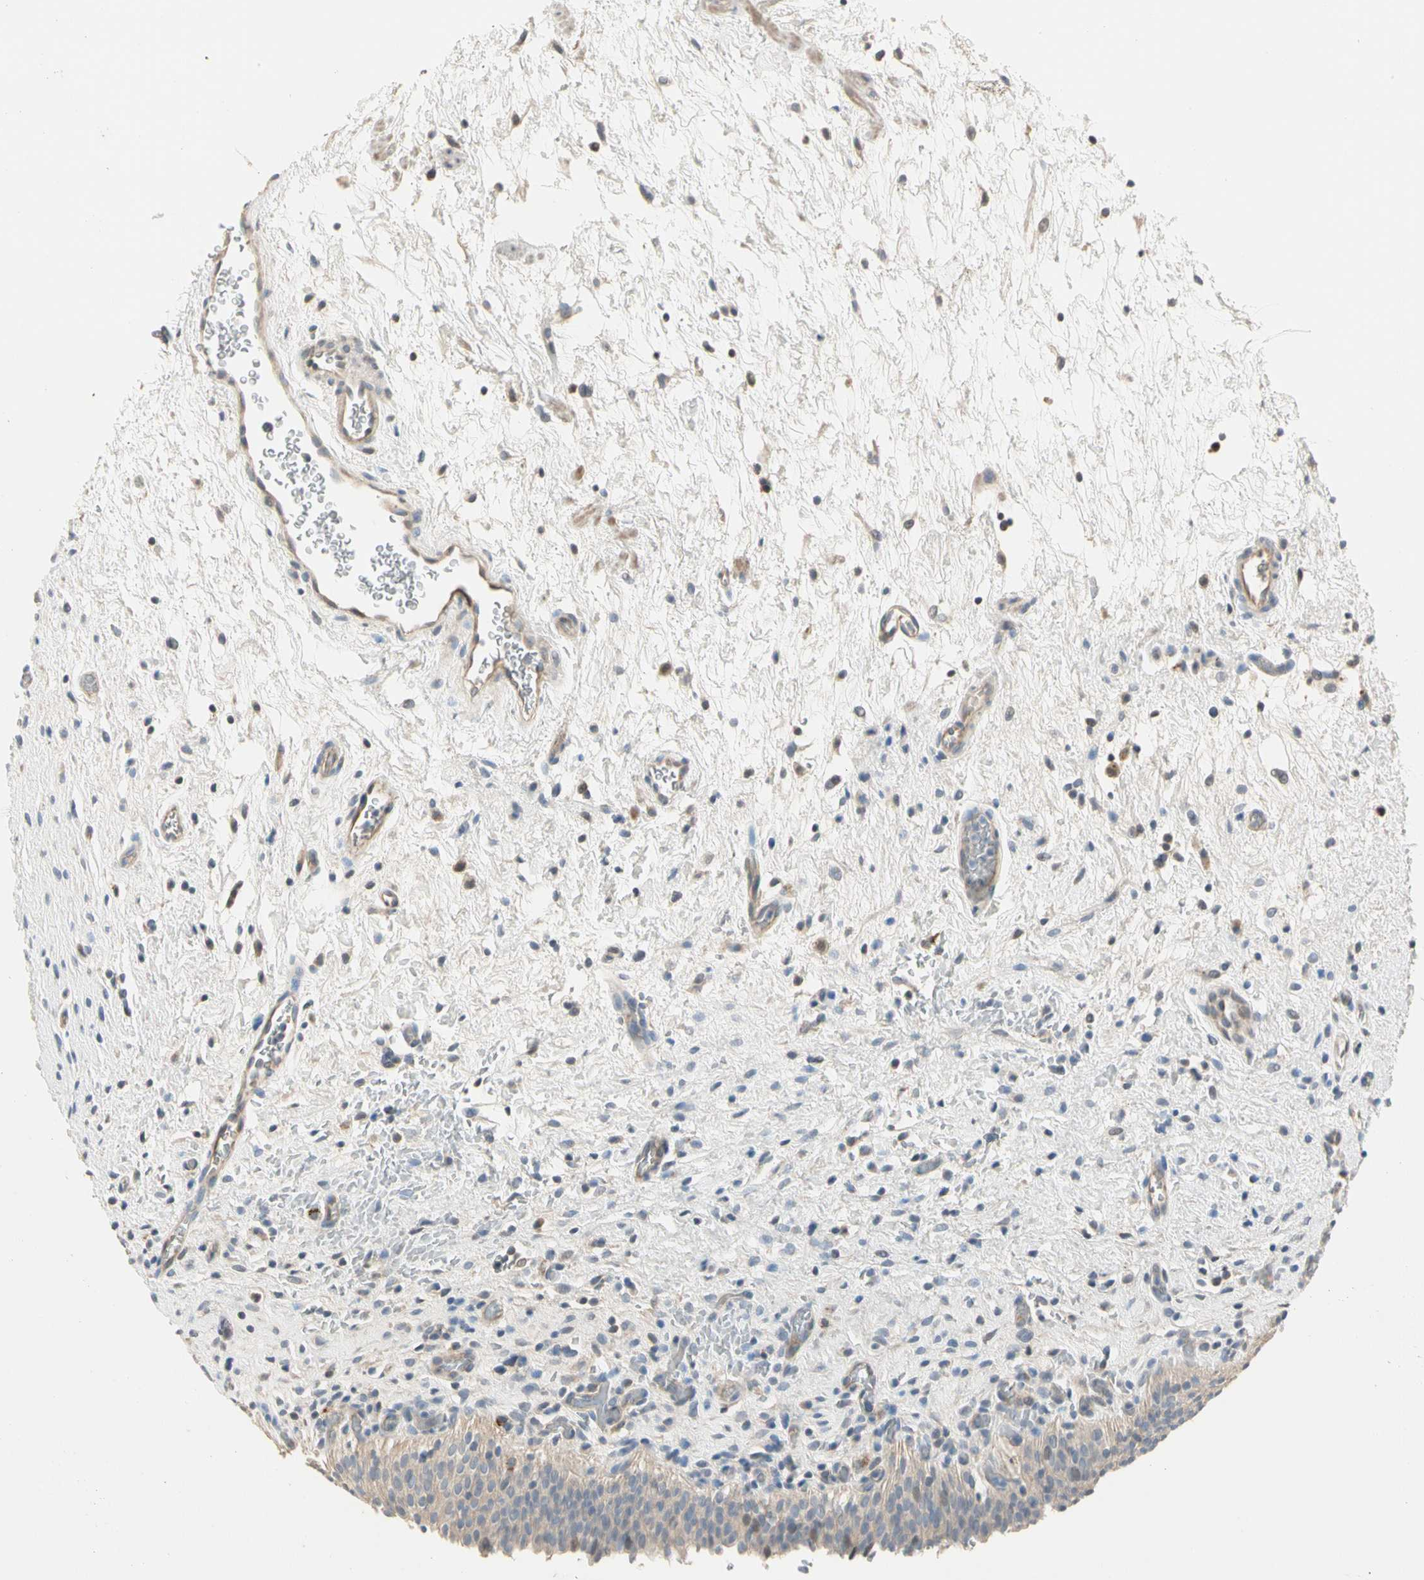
{"staining": {"intensity": "weak", "quantity": "25%-75%", "location": "cytoplasmic/membranous"}, "tissue": "urinary bladder", "cell_type": "Urothelial cells", "image_type": "normal", "snomed": [{"axis": "morphology", "description": "Normal tissue, NOS"}, {"axis": "topography", "description": "Urinary bladder"}], "caption": "Urinary bladder stained for a protein exhibits weak cytoplasmic/membranous positivity in urothelial cells. Ihc stains the protein in brown and the nuclei are stained blue.", "gene": "GPR153", "patient": {"sex": "male", "age": 51}}